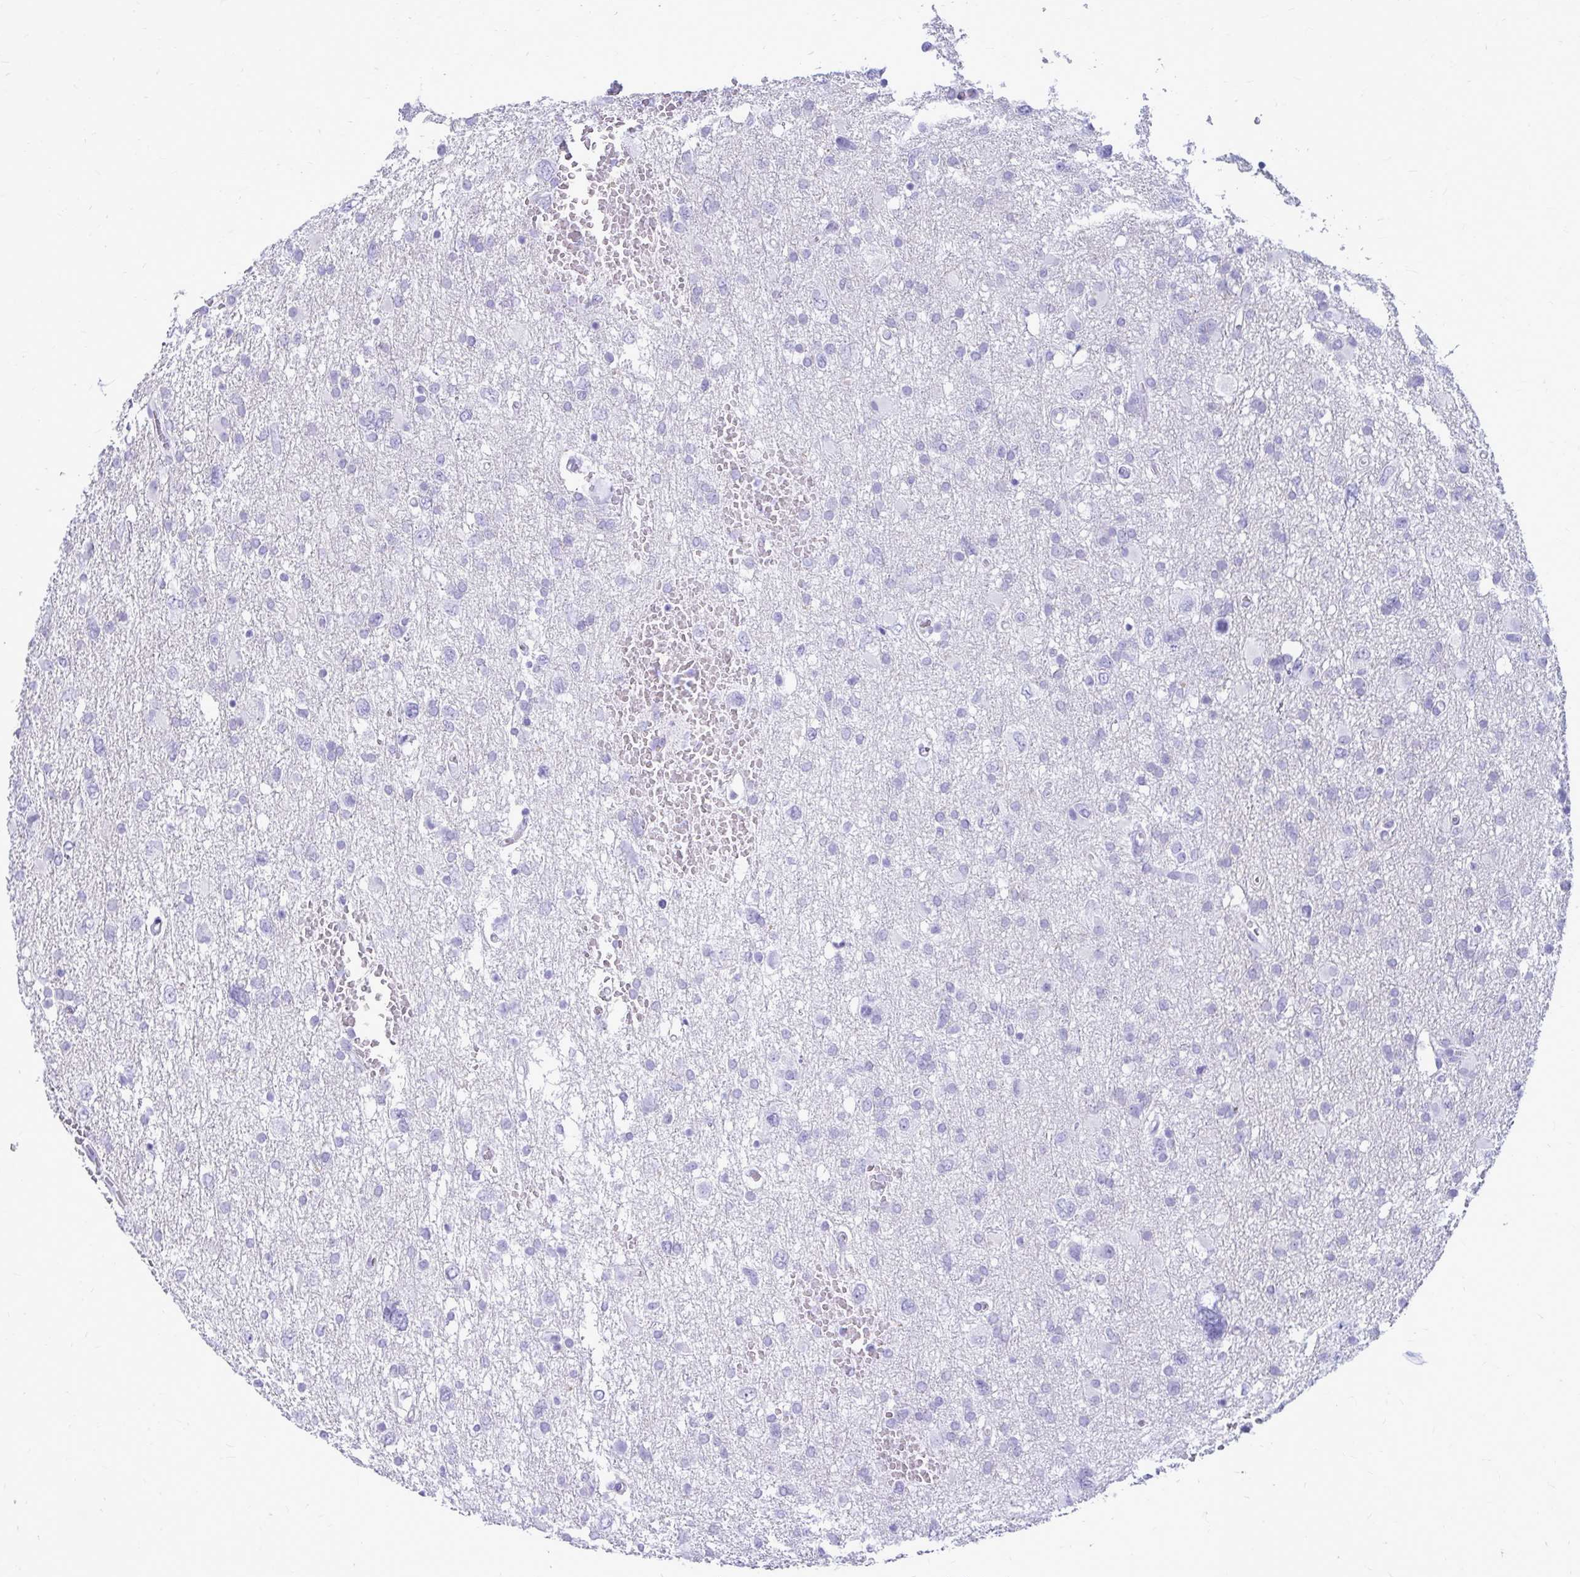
{"staining": {"intensity": "negative", "quantity": "none", "location": "none"}, "tissue": "glioma", "cell_type": "Tumor cells", "image_type": "cancer", "snomed": [{"axis": "morphology", "description": "Glioma, malignant, High grade"}, {"axis": "topography", "description": "Brain"}], "caption": "The photomicrograph displays no staining of tumor cells in malignant high-grade glioma. (DAB (3,3'-diaminobenzidine) immunohistochemistry (IHC) visualized using brightfield microscopy, high magnification).", "gene": "NANOGNB", "patient": {"sex": "male", "age": 61}}